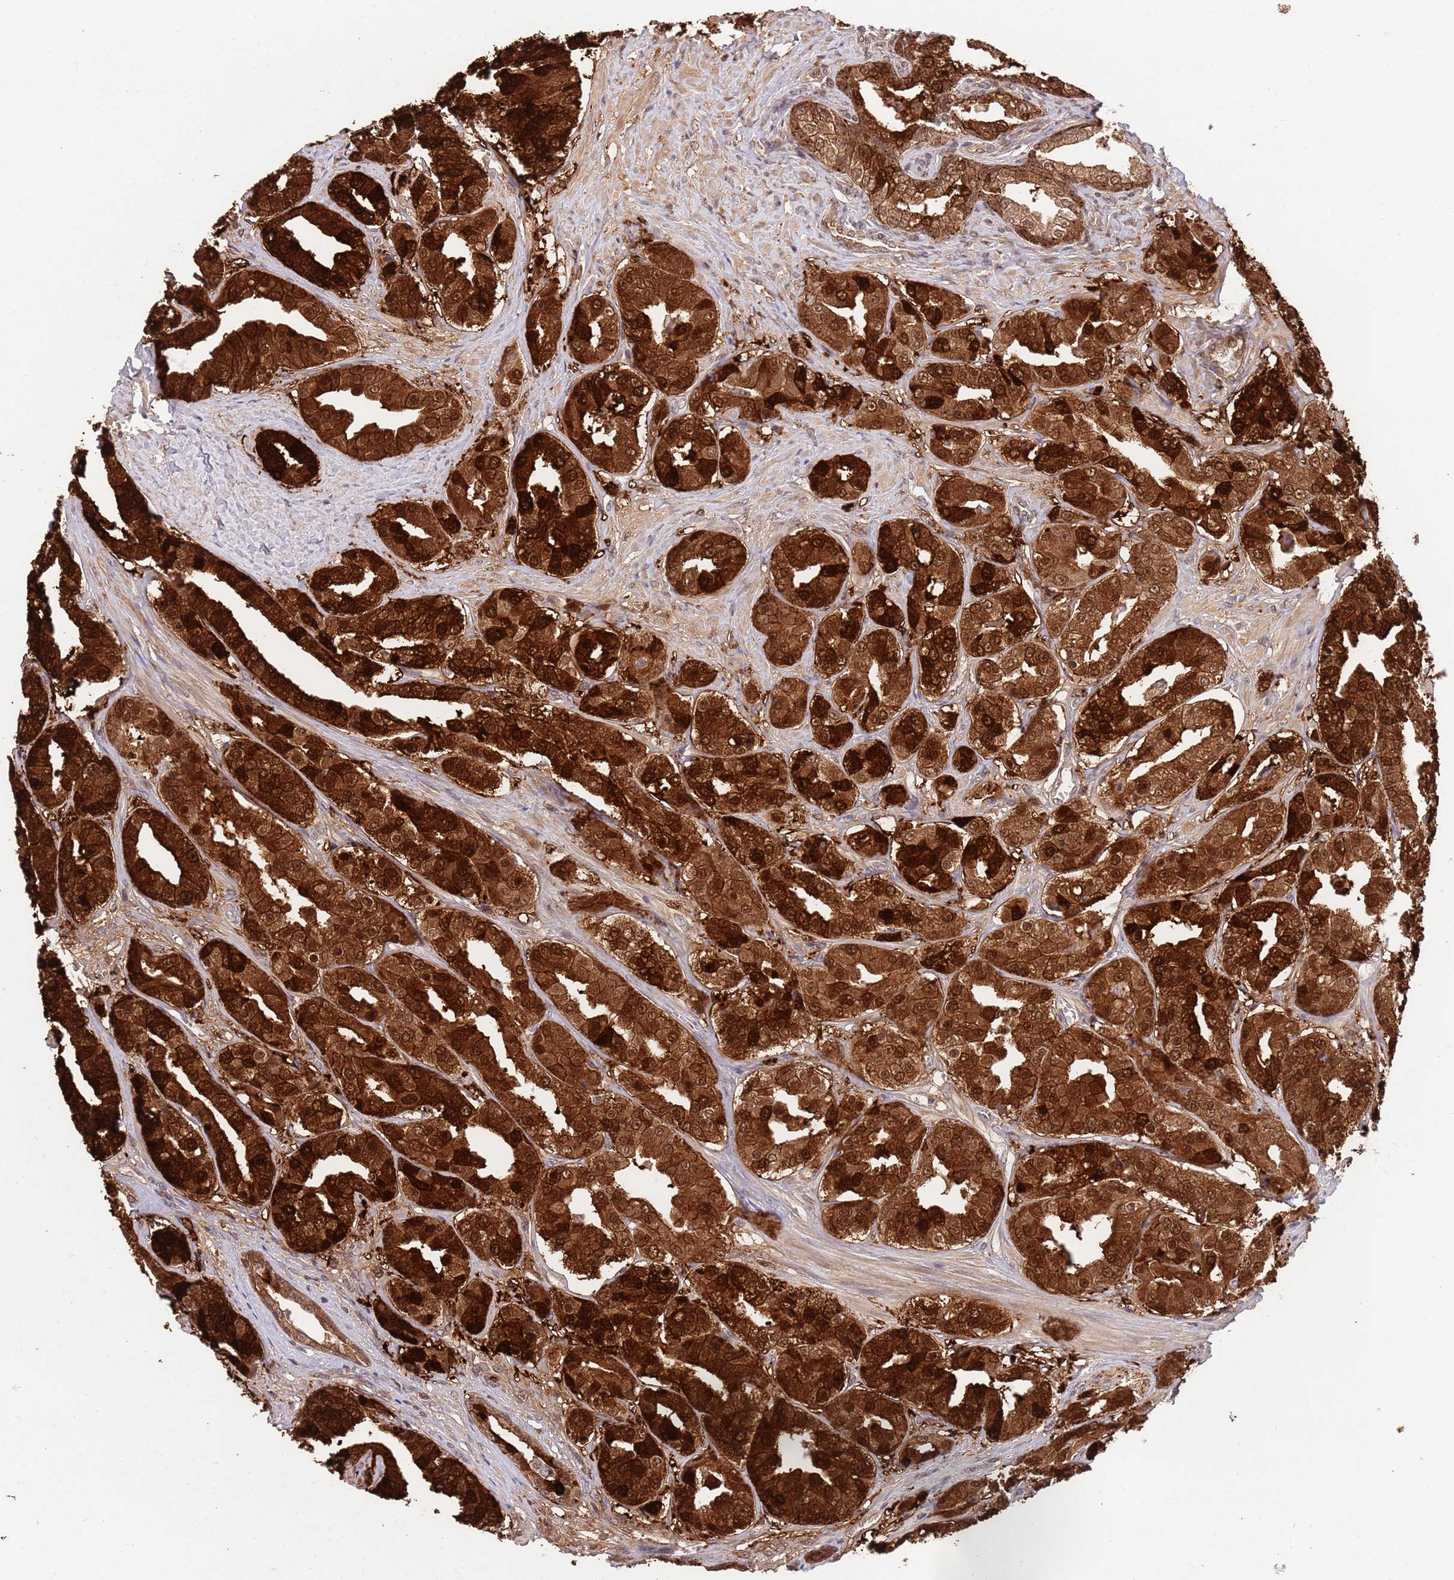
{"staining": {"intensity": "strong", "quantity": ">75%", "location": "cytoplasmic/membranous,nuclear"}, "tissue": "prostate cancer", "cell_type": "Tumor cells", "image_type": "cancer", "snomed": [{"axis": "morphology", "description": "Adenocarcinoma, High grade"}, {"axis": "topography", "description": "Prostate"}], "caption": "Prostate cancer (high-grade adenocarcinoma) was stained to show a protein in brown. There is high levels of strong cytoplasmic/membranous and nuclear staining in approximately >75% of tumor cells.", "gene": "SALL1", "patient": {"sex": "male", "age": 63}}